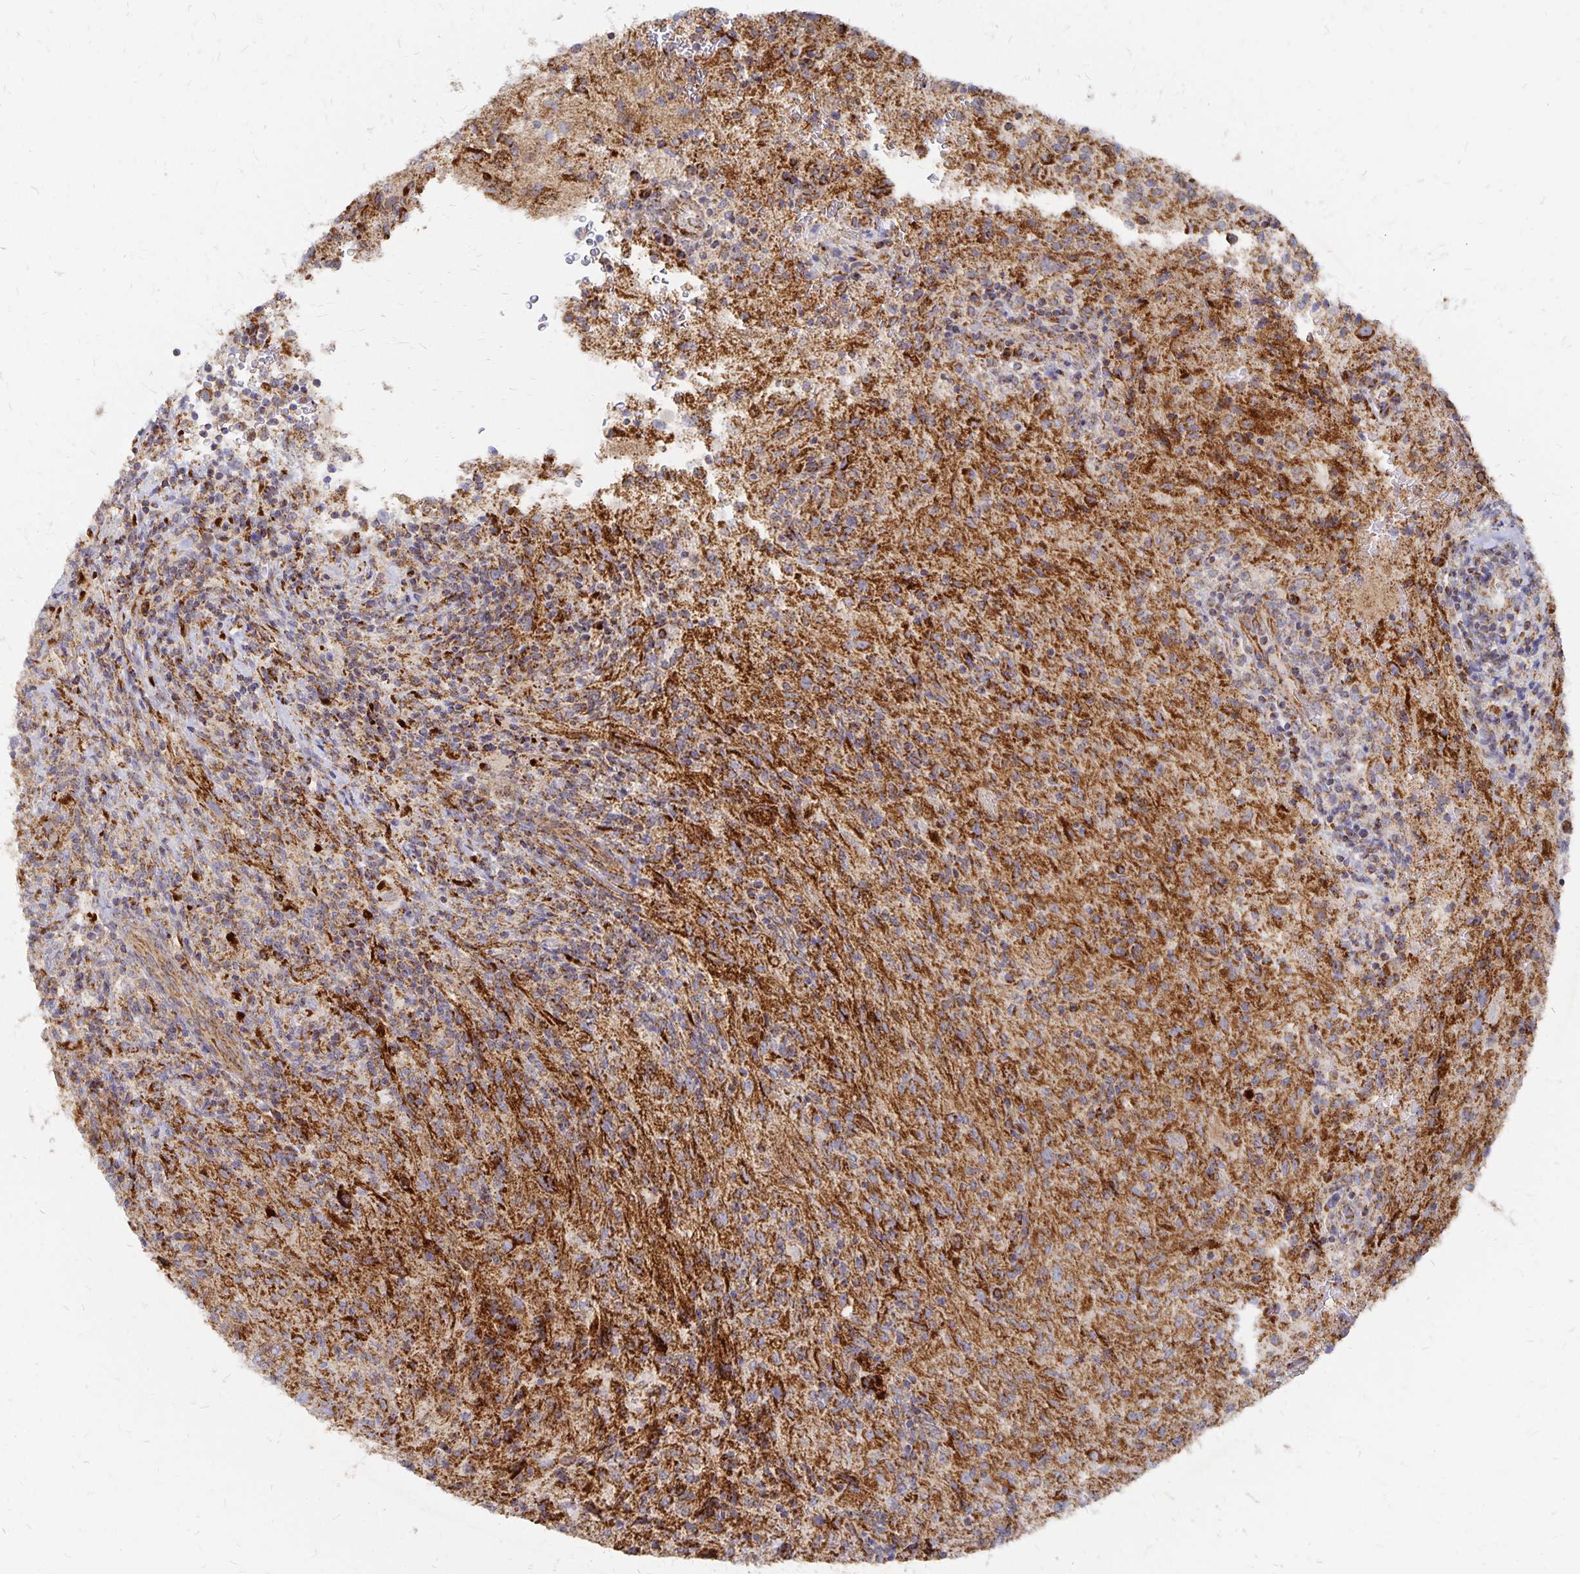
{"staining": {"intensity": "strong", "quantity": "25%-75%", "location": "cytoplasmic/membranous"}, "tissue": "glioma", "cell_type": "Tumor cells", "image_type": "cancer", "snomed": [{"axis": "morphology", "description": "Glioma, malignant, High grade"}, {"axis": "topography", "description": "Brain"}], "caption": "Glioma stained with DAB (3,3'-diaminobenzidine) immunohistochemistry reveals high levels of strong cytoplasmic/membranous staining in about 25%-75% of tumor cells.", "gene": "STOML2", "patient": {"sex": "male", "age": 68}}